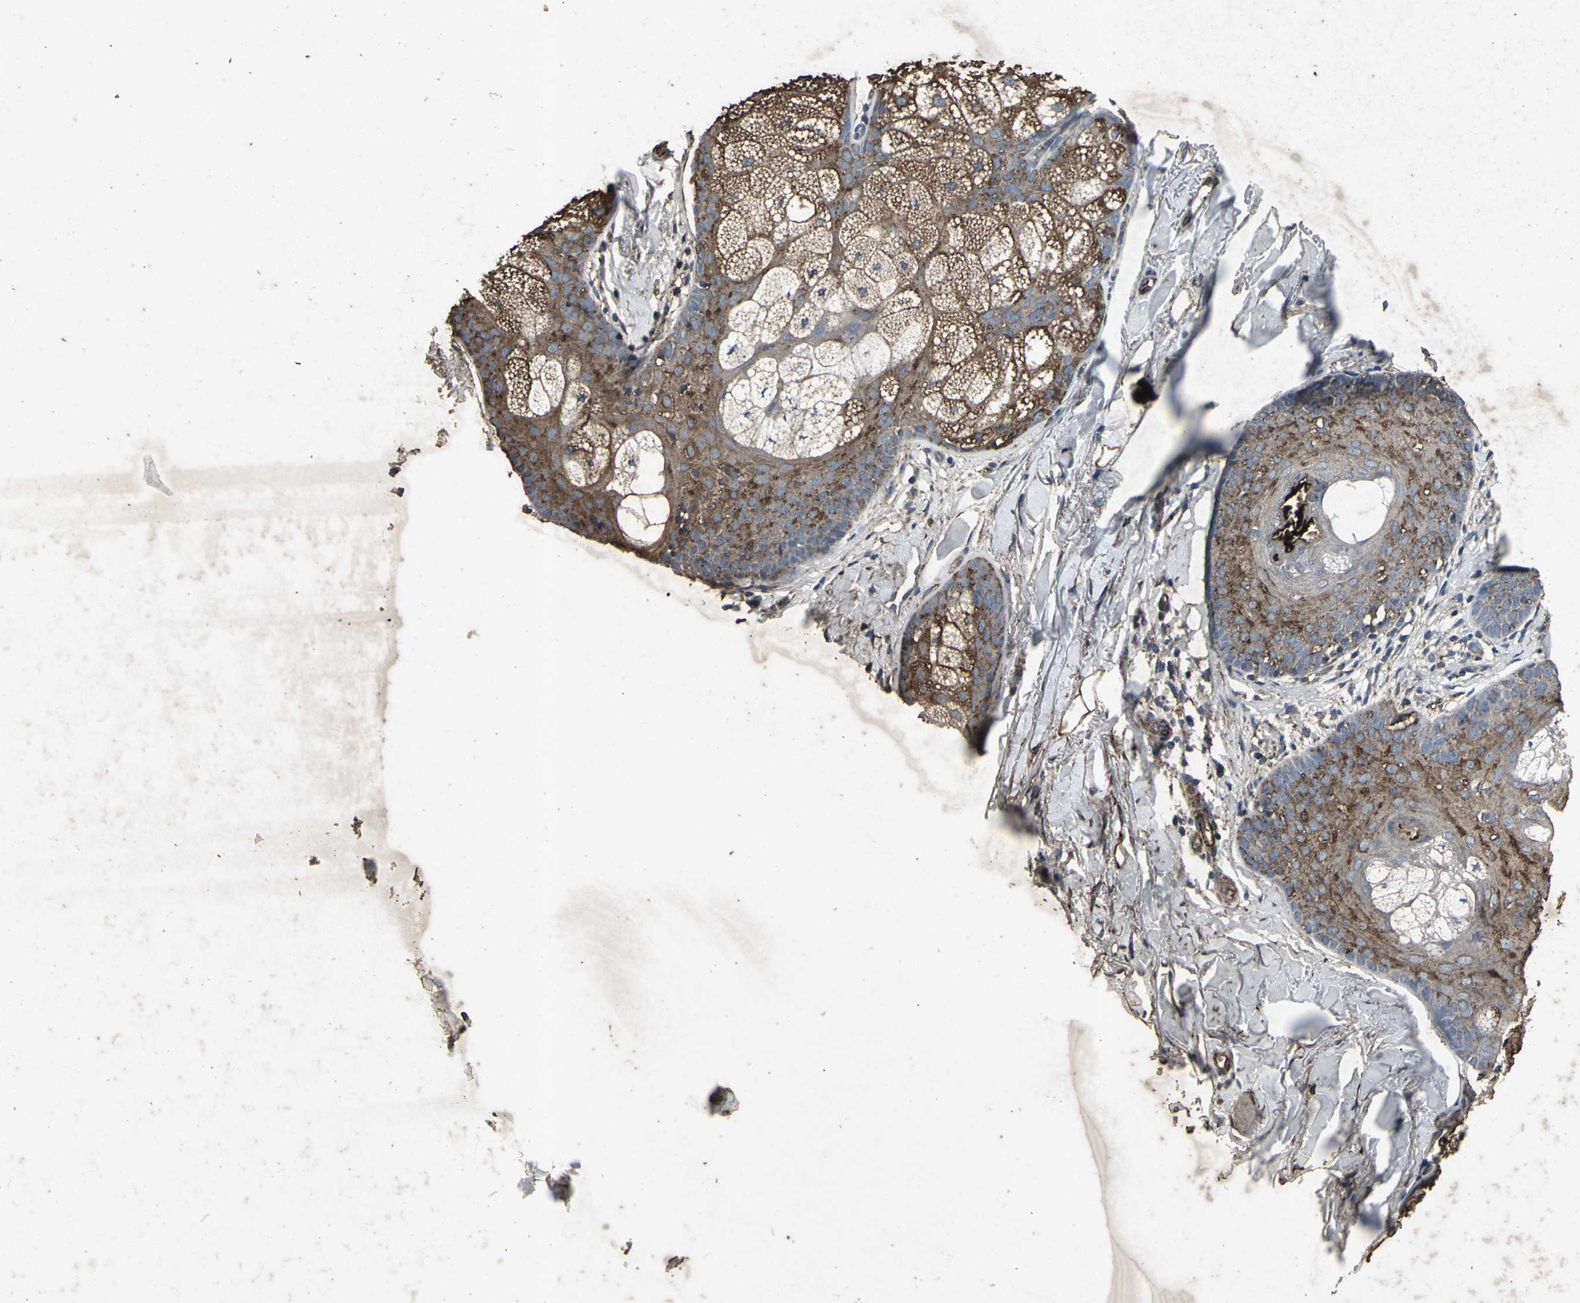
{"staining": {"intensity": "moderate", "quantity": ">75%", "location": "cytoplasmic/membranous"}, "tissue": "skin cancer", "cell_type": "Tumor cells", "image_type": "cancer", "snomed": [{"axis": "morphology", "description": "Normal tissue, NOS"}, {"axis": "morphology", "description": "Basal cell carcinoma"}, {"axis": "topography", "description": "Skin"}], "caption": "Protein staining shows moderate cytoplasmic/membranous positivity in about >75% of tumor cells in skin cancer (basal cell carcinoma). (IHC, brightfield microscopy, high magnification).", "gene": "CCR9", "patient": {"sex": "female", "age": 69}}